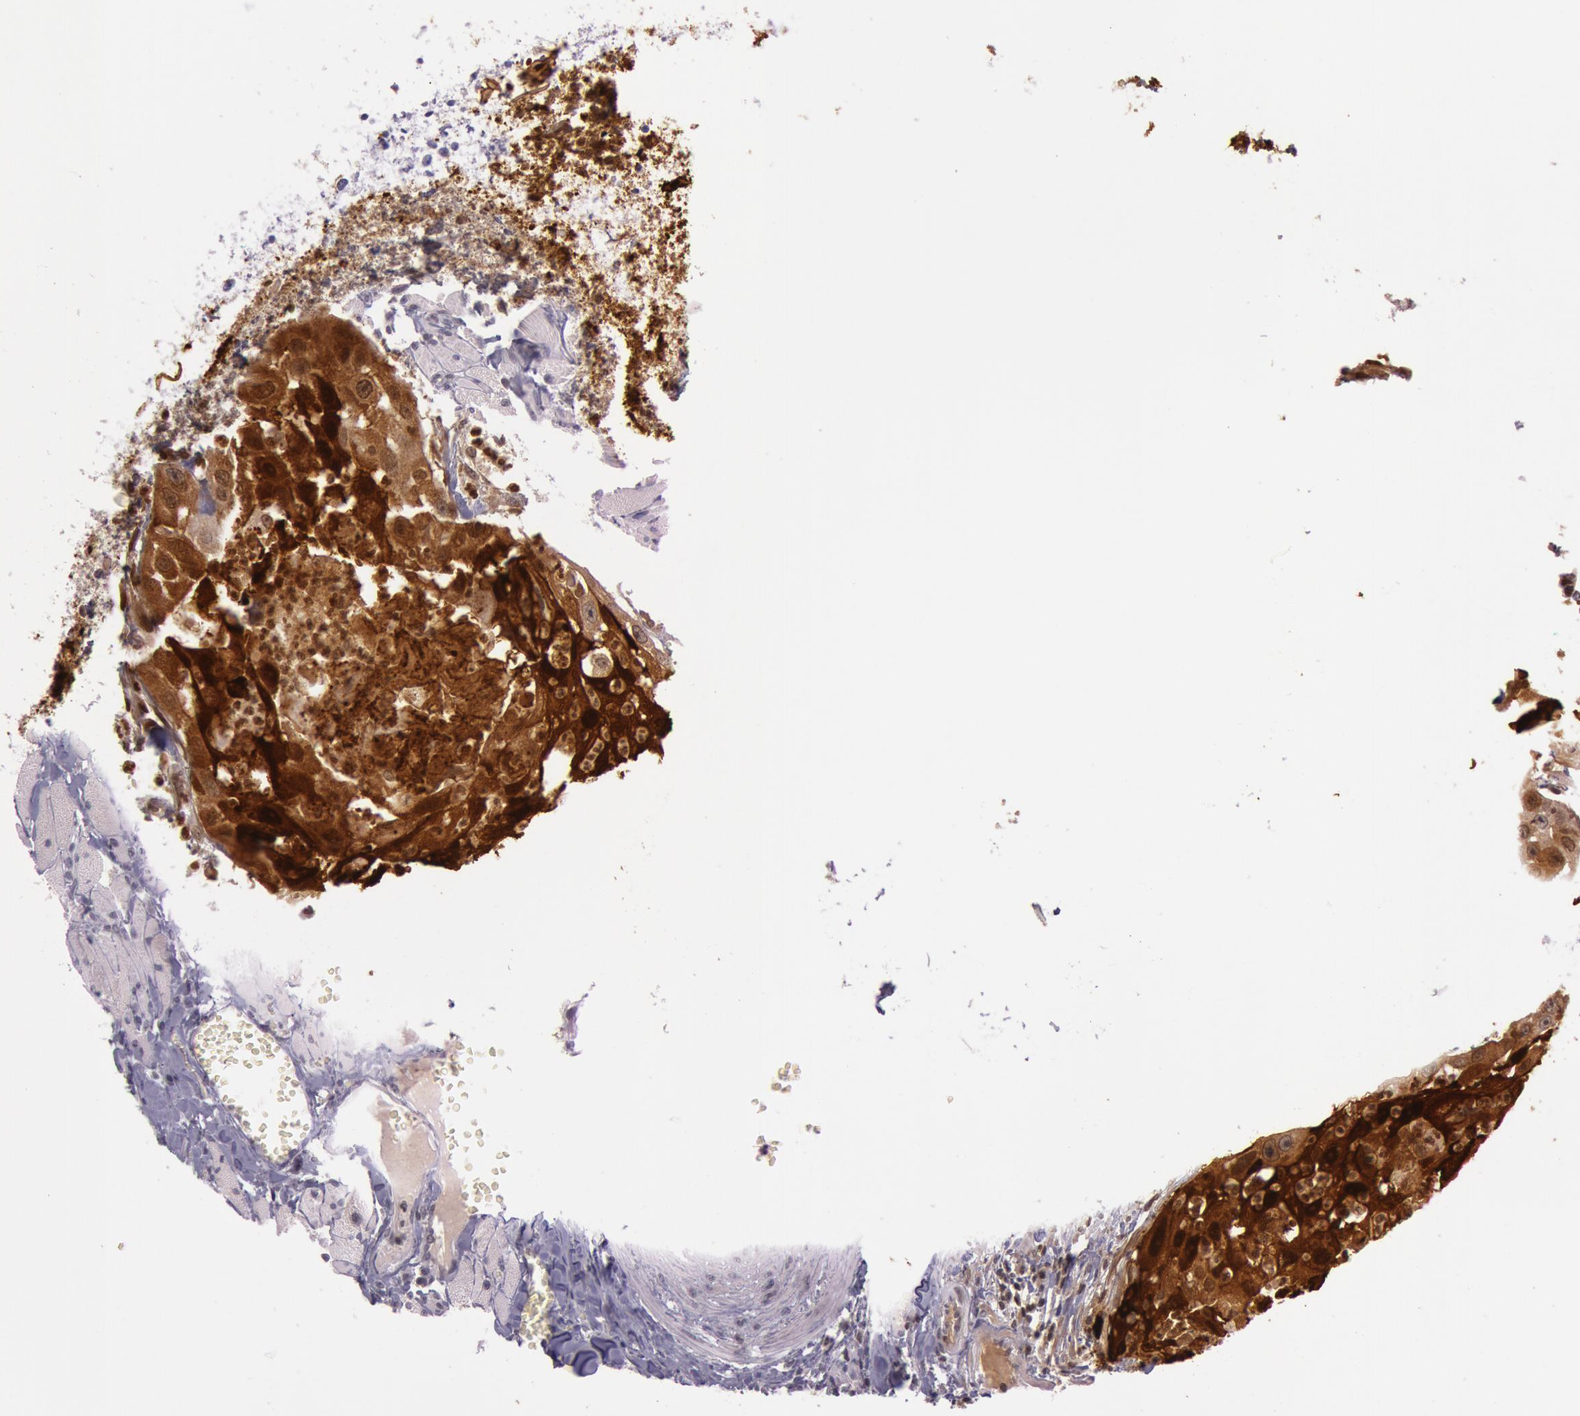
{"staining": {"intensity": "moderate", "quantity": ">75%", "location": "cytoplasmic/membranous,nuclear"}, "tissue": "head and neck cancer", "cell_type": "Tumor cells", "image_type": "cancer", "snomed": [{"axis": "morphology", "description": "Squamous cell carcinoma, NOS"}, {"axis": "topography", "description": "Head-Neck"}], "caption": "Human head and neck cancer (squamous cell carcinoma) stained with a brown dye displays moderate cytoplasmic/membranous and nuclear positive expression in about >75% of tumor cells.", "gene": "S100A7", "patient": {"sex": "male", "age": 64}}